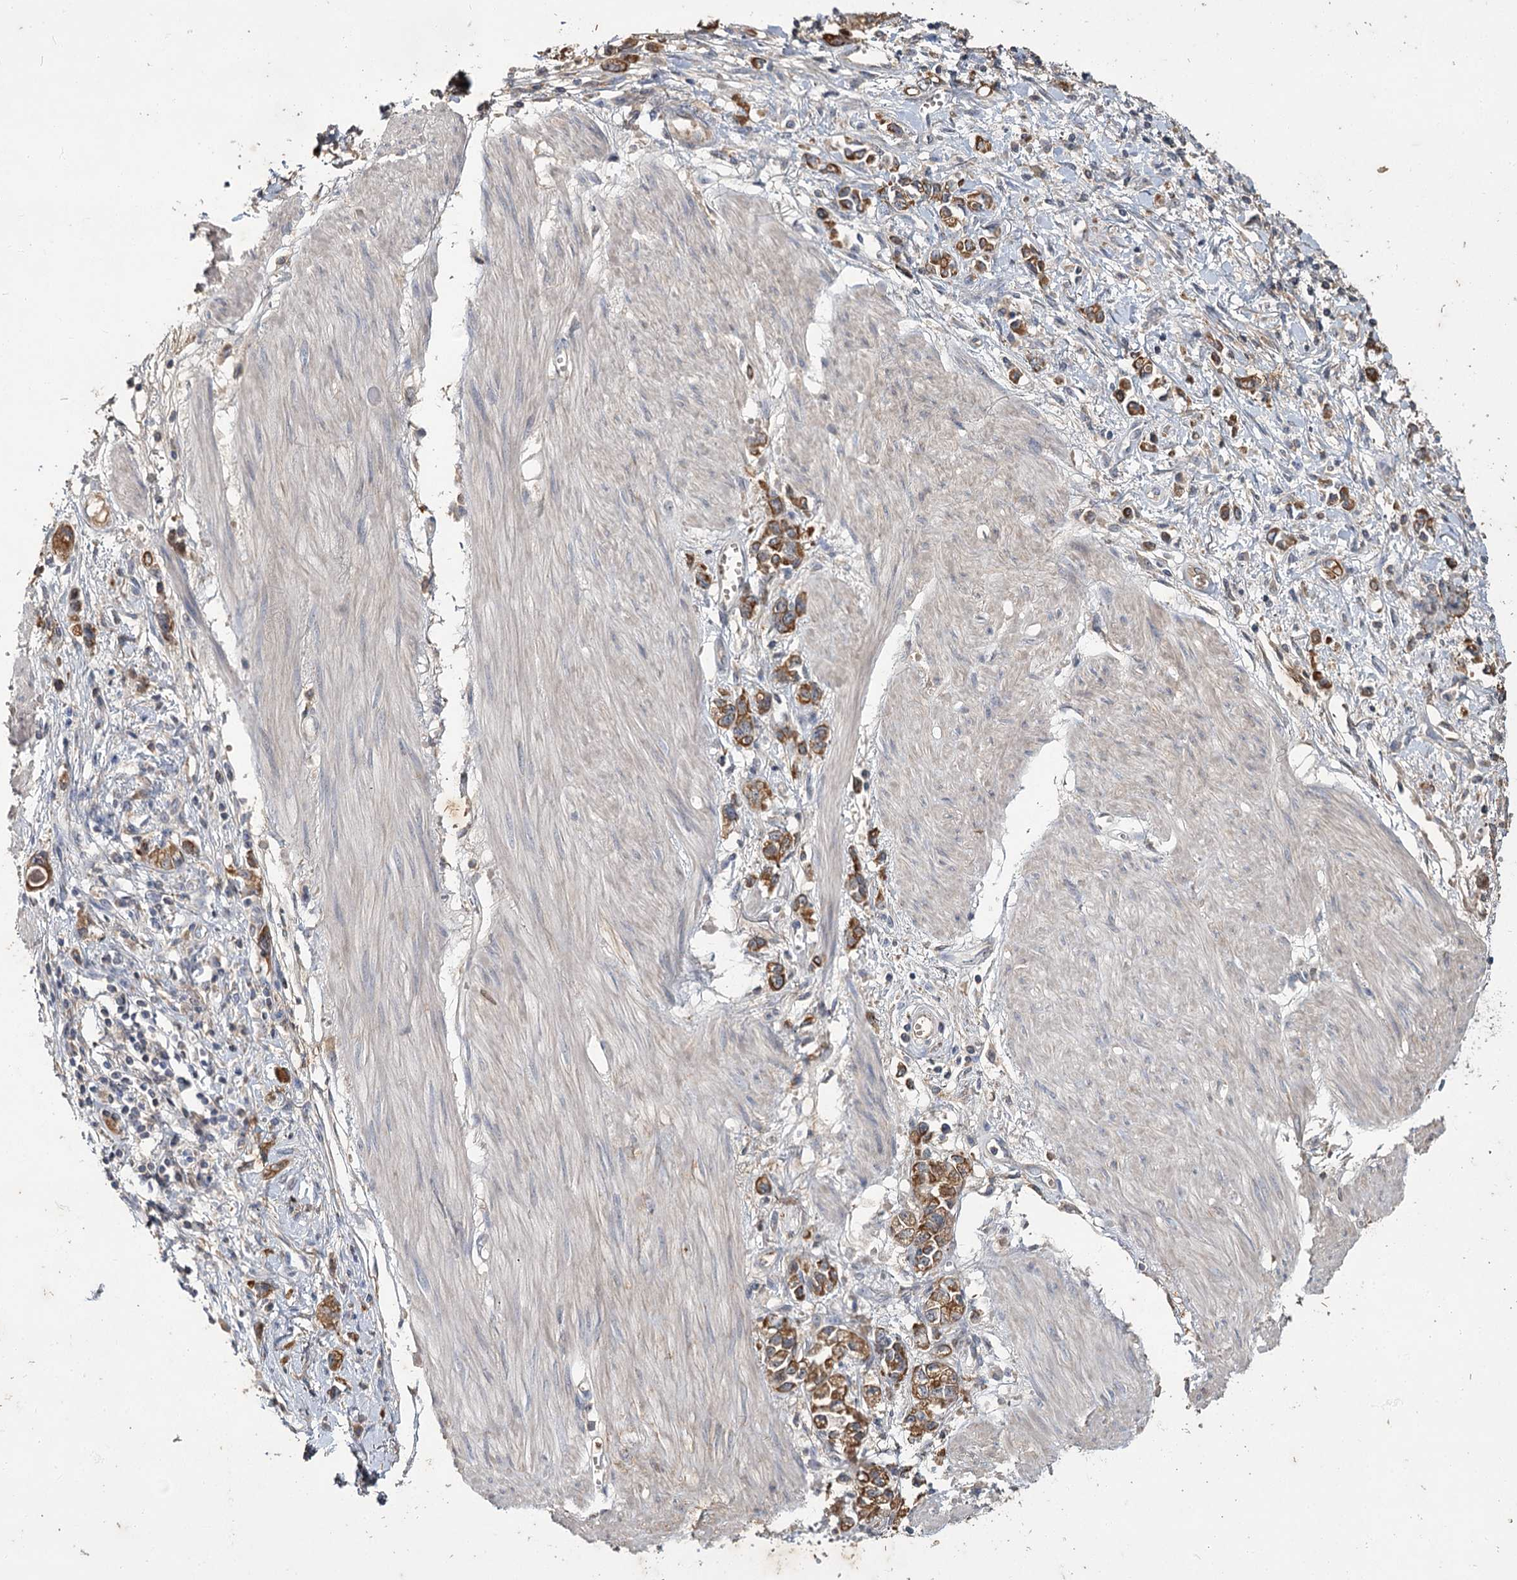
{"staining": {"intensity": "moderate", "quantity": ">75%", "location": "cytoplasmic/membranous"}, "tissue": "stomach cancer", "cell_type": "Tumor cells", "image_type": "cancer", "snomed": [{"axis": "morphology", "description": "Adenocarcinoma, NOS"}, {"axis": "topography", "description": "Stomach"}], "caption": "Stomach cancer tissue reveals moderate cytoplasmic/membranous staining in about >75% of tumor cells, visualized by immunohistochemistry.", "gene": "MFN1", "patient": {"sex": "female", "age": 76}}